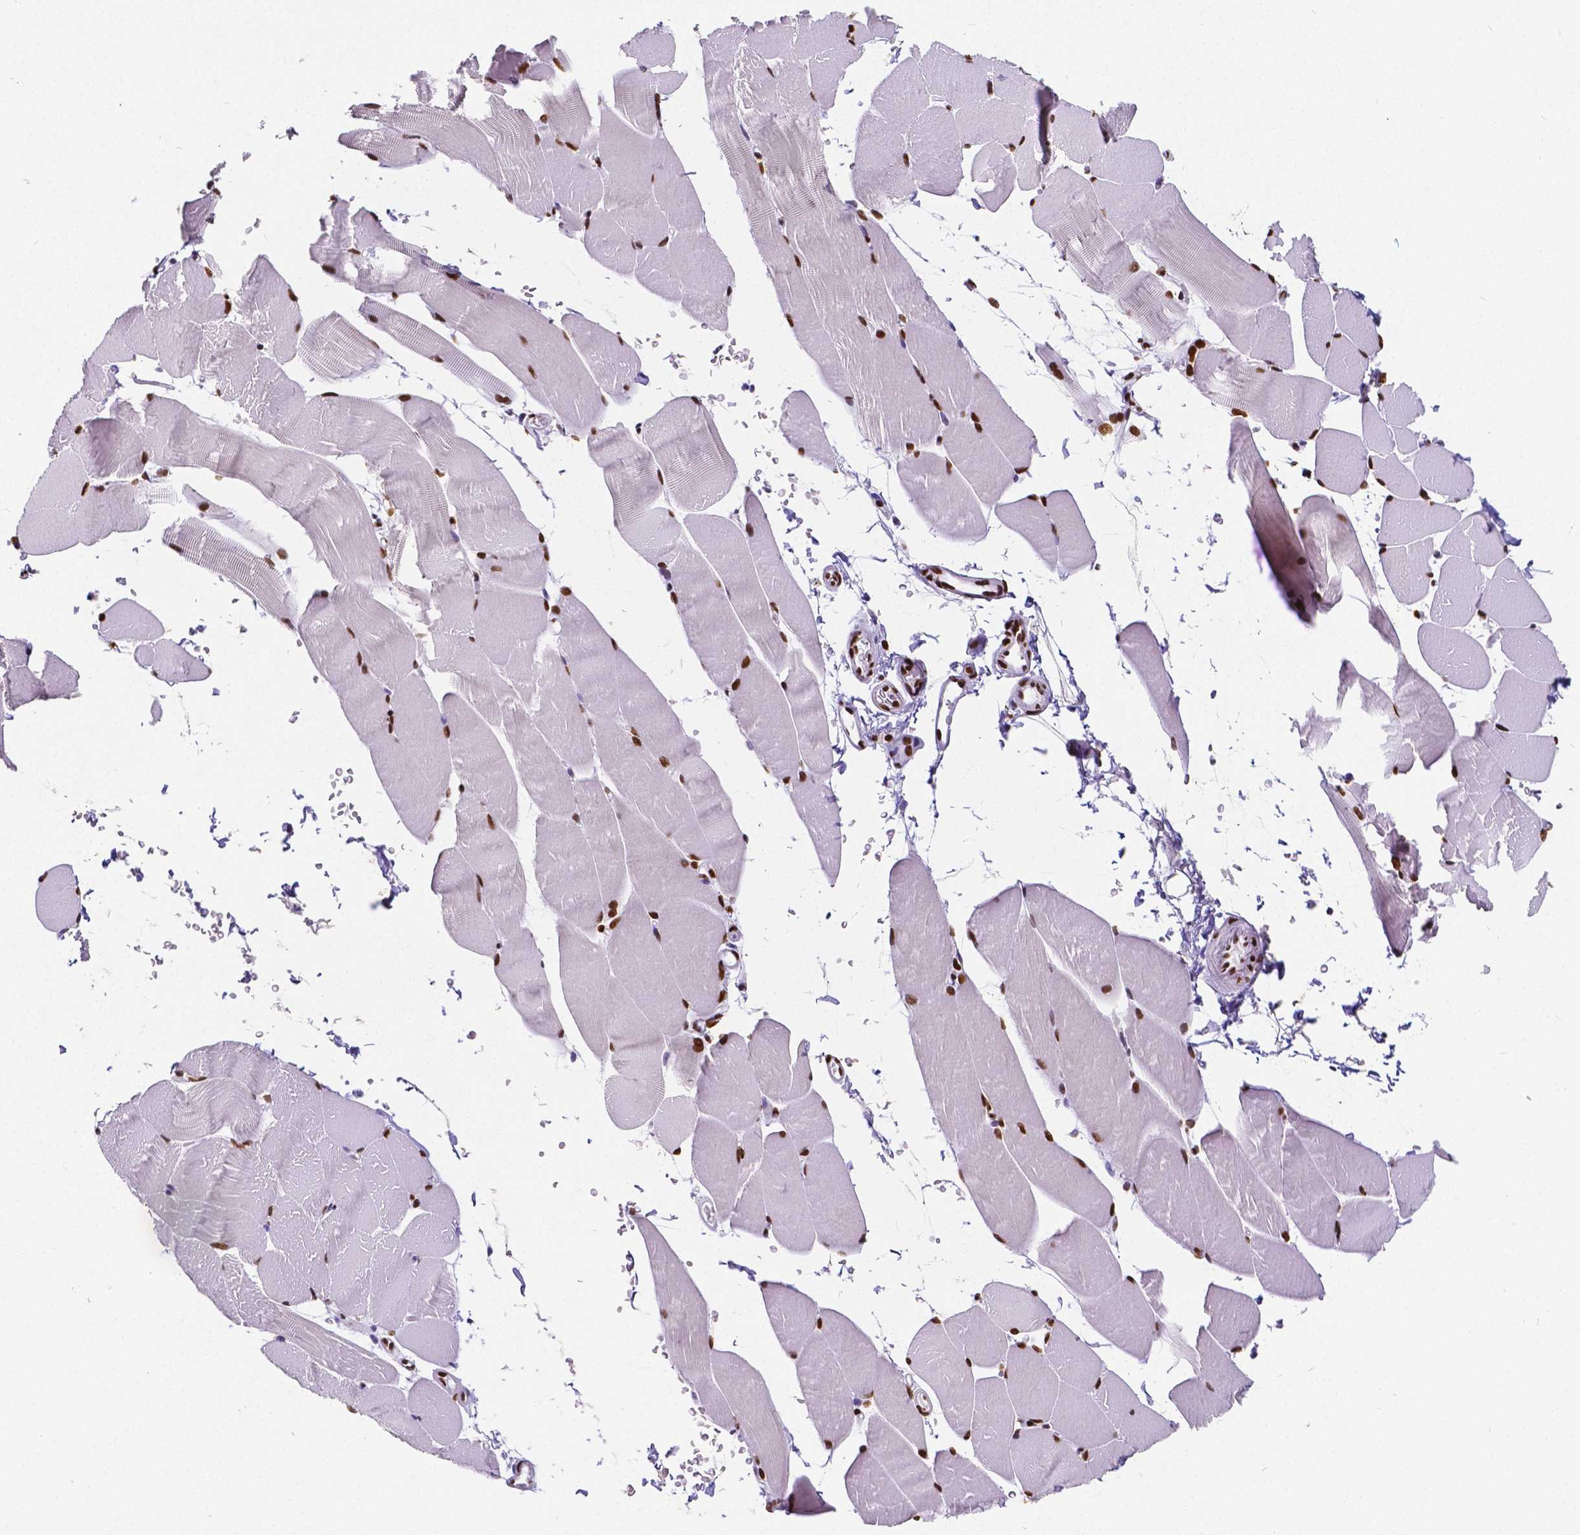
{"staining": {"intensity": "strong", "quantity": ">75%", "location": "nuclear"}, "tissue": "skeletal muscle", "cell_type": "Myocytes", "image_type": "normal", "snomed": [{"axis": "morphology", "description": "Normal tissue, NOS"}, {"axis": "topography", "description": "Skeletal muscle"}], "caption": "The histopathology image exhibits a brown stain indicating the presence of a protein in the nuclear of myocytes in skeletal muscle.", "gene": "MEF2C", "patient": {"sex": "female", "age": 37}}